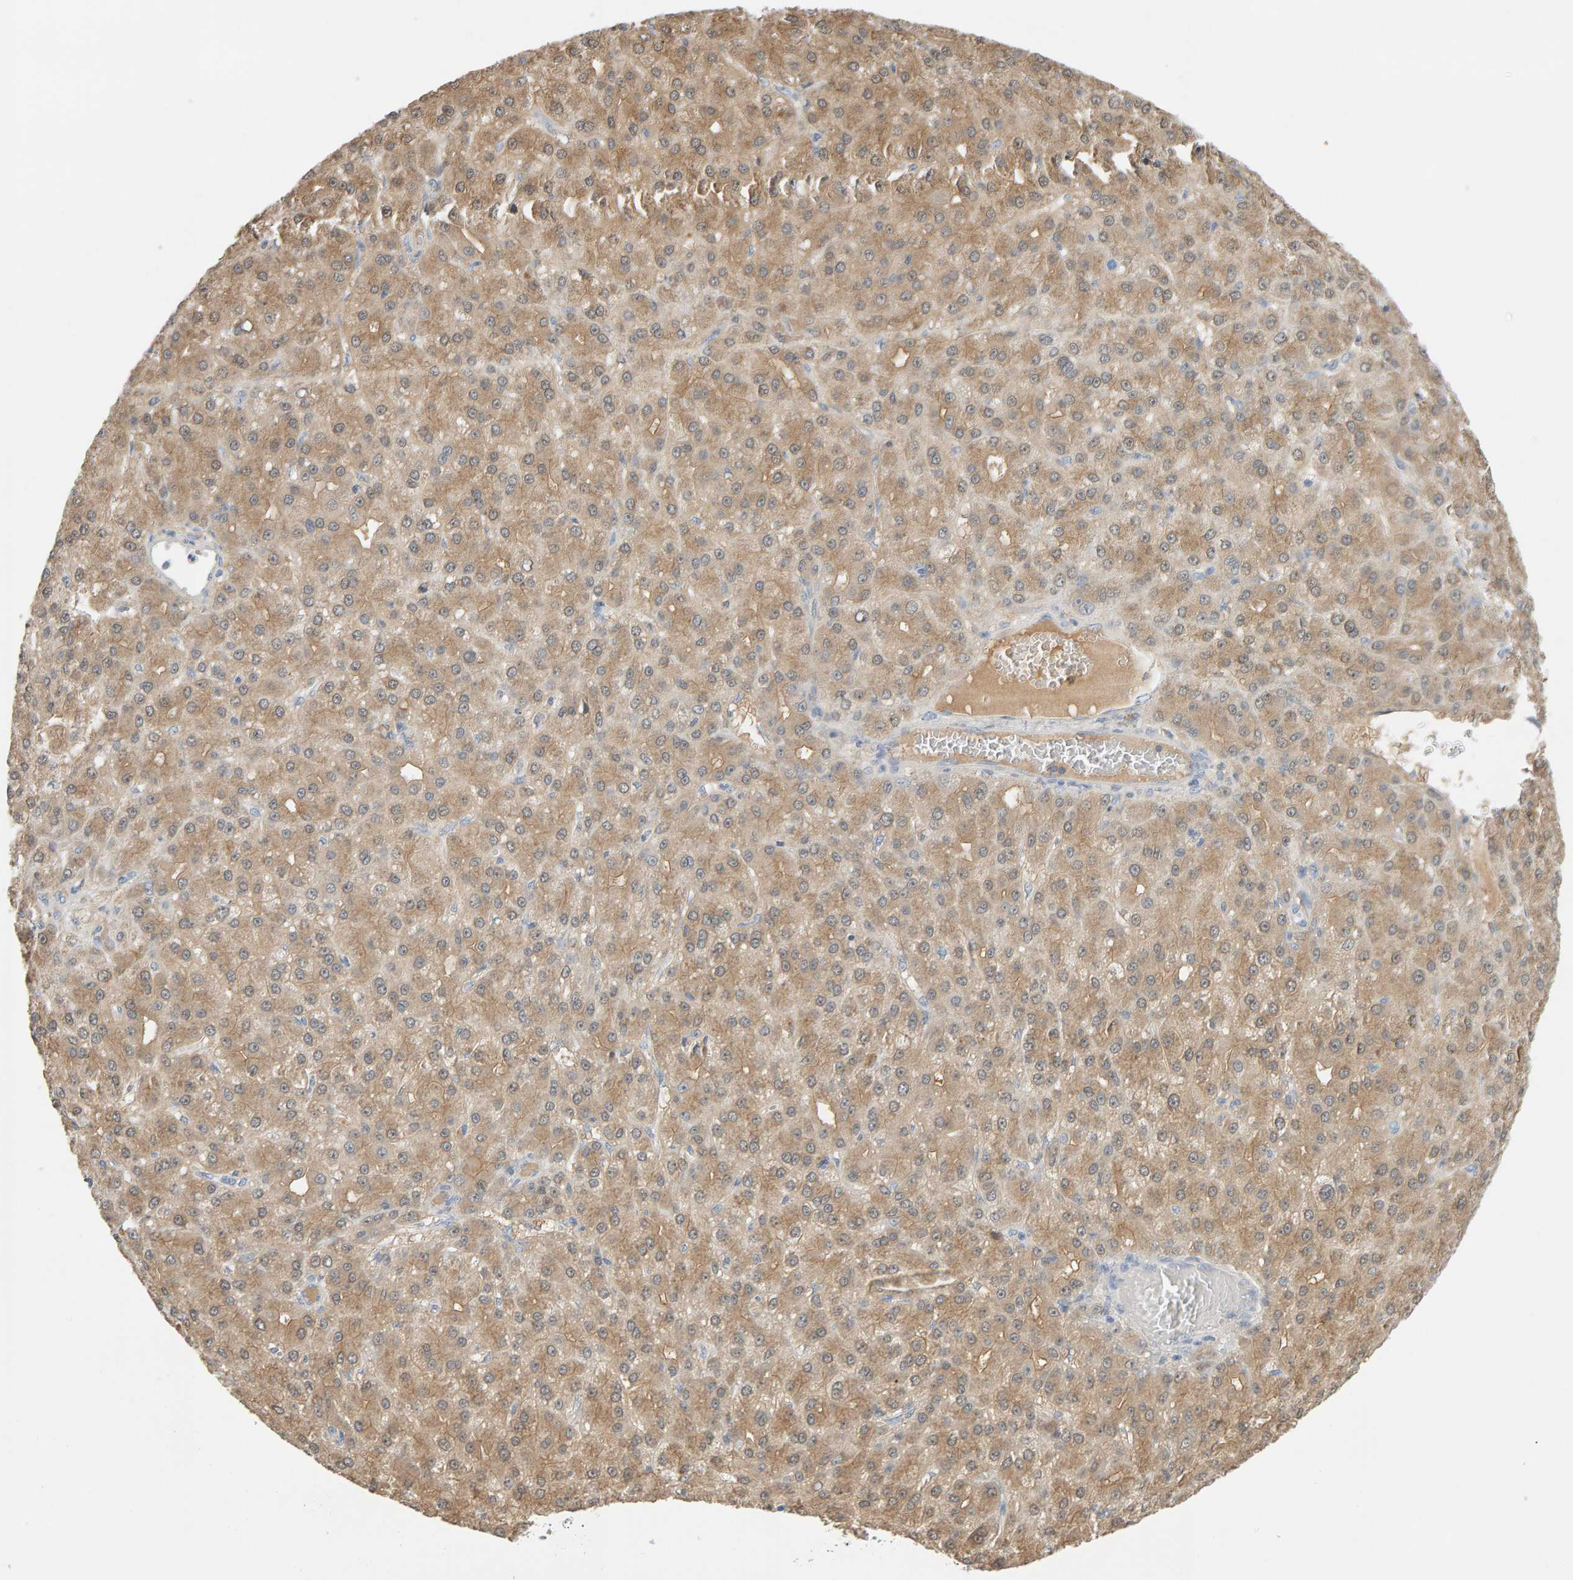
{"staining": {"intensity": "weak", "quantity": ">75%", "location": "cytoplasmic/membranous"}, "tissue": "liver cancer", "cell_type": "Tumor cells", "image_type": "cancer", "snomed": [{"axis": "morphology", "description": "Carcinoma, Hepatocellular, NOS"}, {"axis": "topography", "description": "Liver"}], "caption": "Tumor cells show weak cytoplasmic/membranous expression in approximately >75% of cells in liver hepatocellular carcinoma.", "gene": "GFUS", "patient": {"sex": "male", "age": 67}}